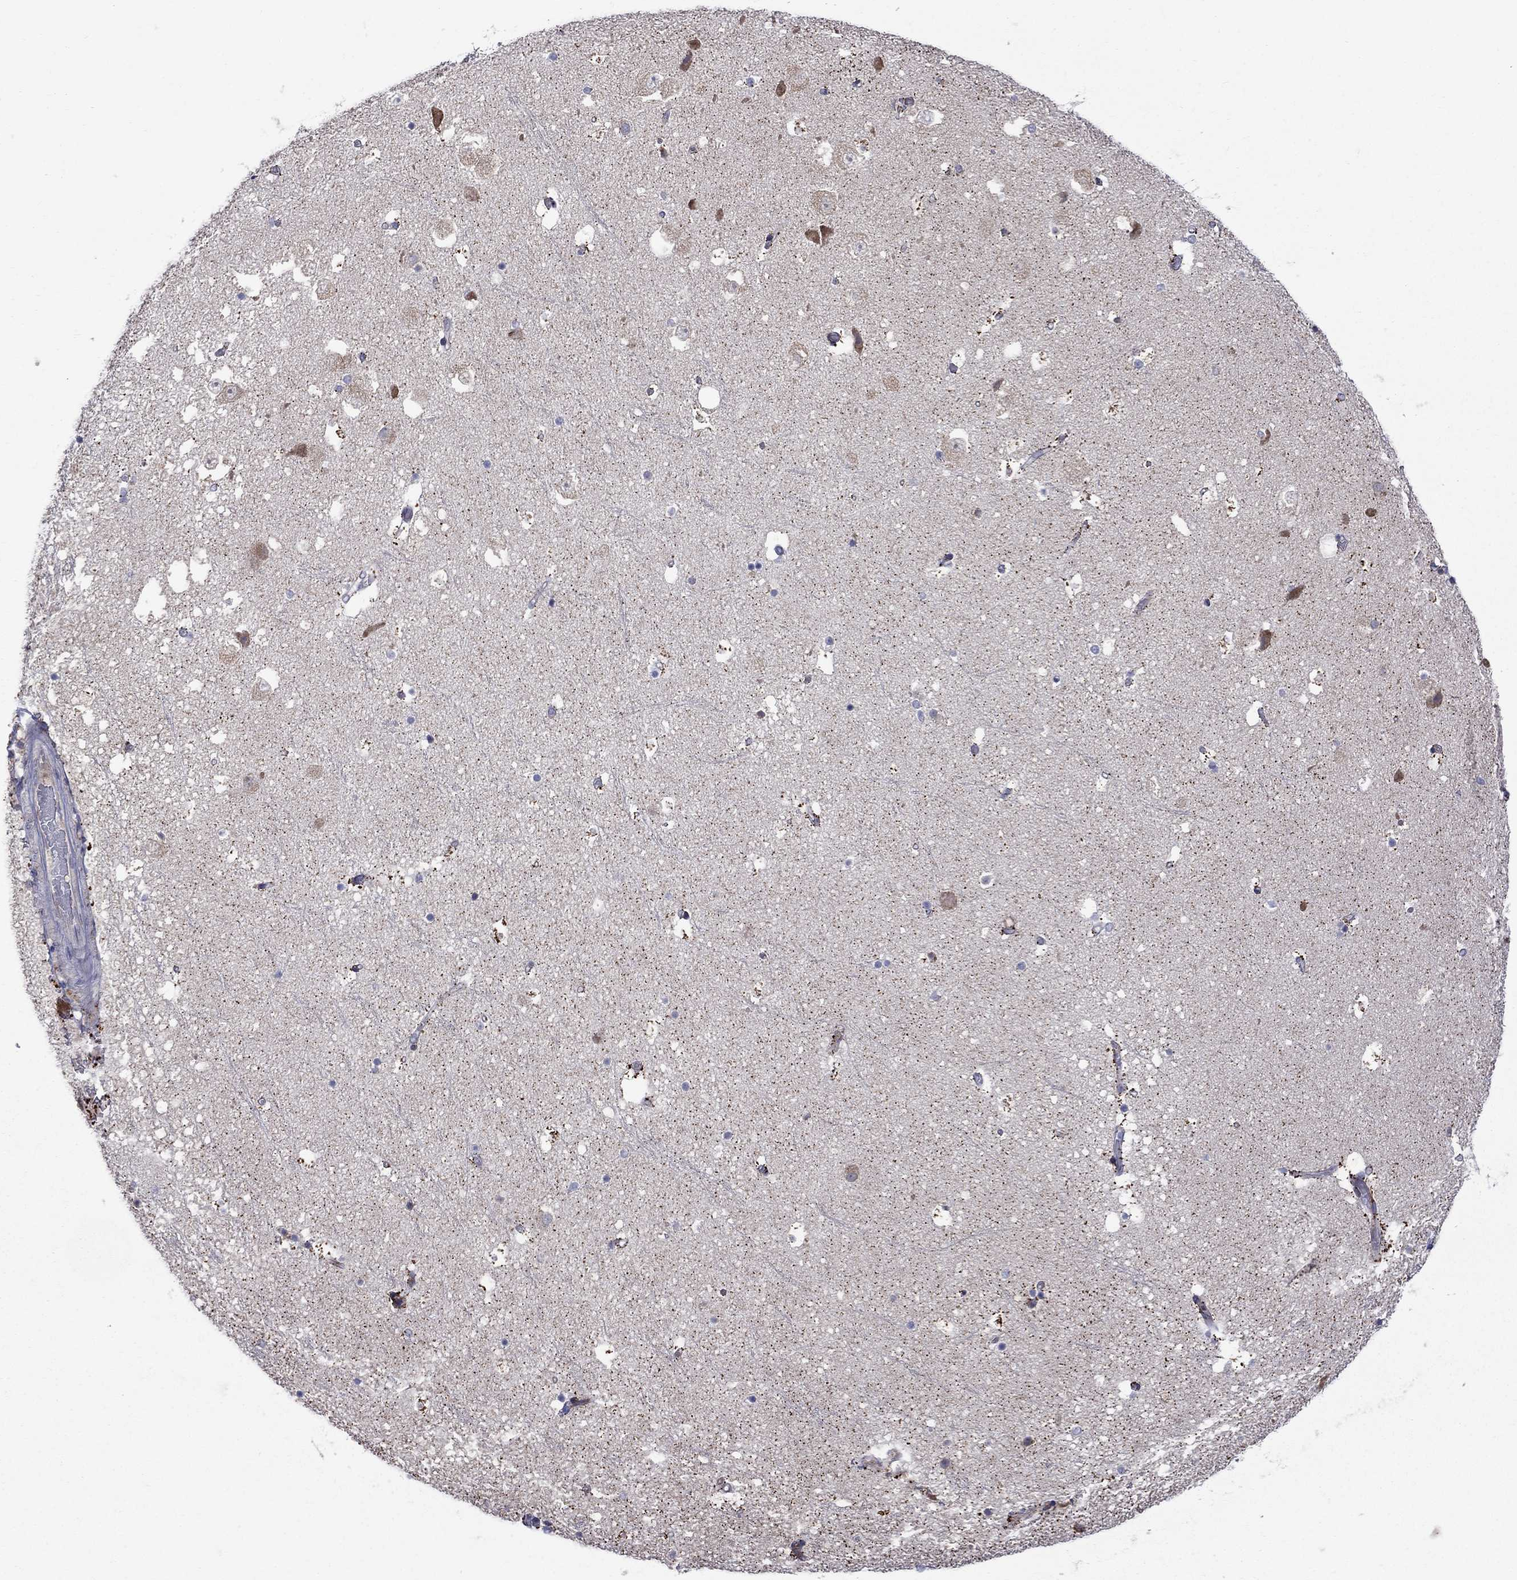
{"staining": {"intensity": "moderate", "quantity": "<25%", "location": "cytoplasmic/membranous"}, "tissue": "hippocampus", "cell_type": "Glial cells", "image_type": "normal", "snomed": [{"axis": "morphology", "description": "Normal tissue, NOS"}, {"axis": "topography", "description": "Hippocampus"}], "caption": "Approximately <25% of glial cells in benign human hippocampus display moderate cytoplasmic/membranous protein staining as visualized by brown immunohistochemical staining.", "gene": "ASNS", "patient": {"sex": "male", "age": 51}}